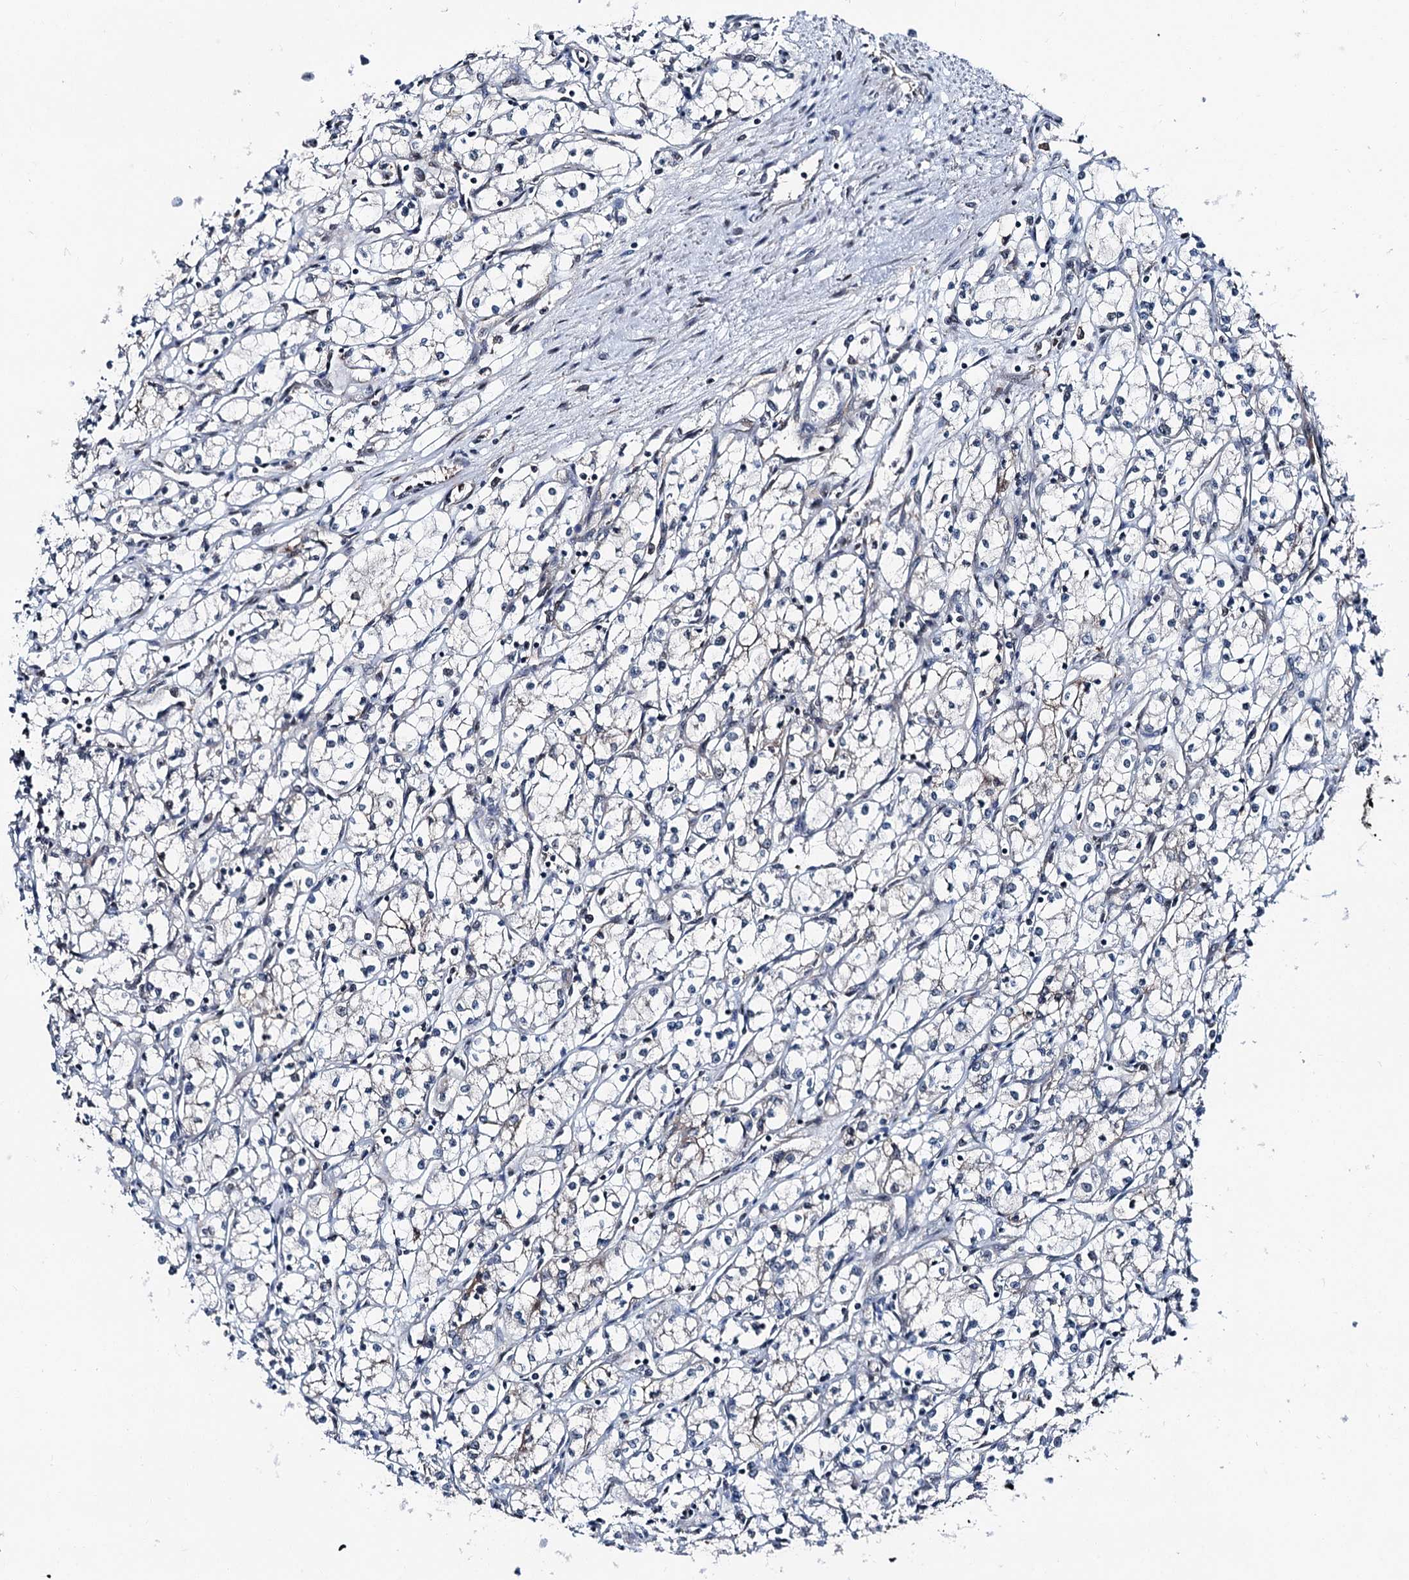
{"staining": {"intensity": "negative", "quantity": "none", "location": "none"}, "tissue": "renal cancer", "cell_type": "Tumor cells", "image_type": "cancer", "snomed": [{"axis": "morphology", "description": "Adenocarcinoma, NOS"}, {"axis": "topography", "description": "Kidney"}], "caption": "Tumor cells are negative for brown protein staining in adenocarcinoma (renal).", "gene": "PSMD13", "patient": {"sex": "male", "age": 59}}